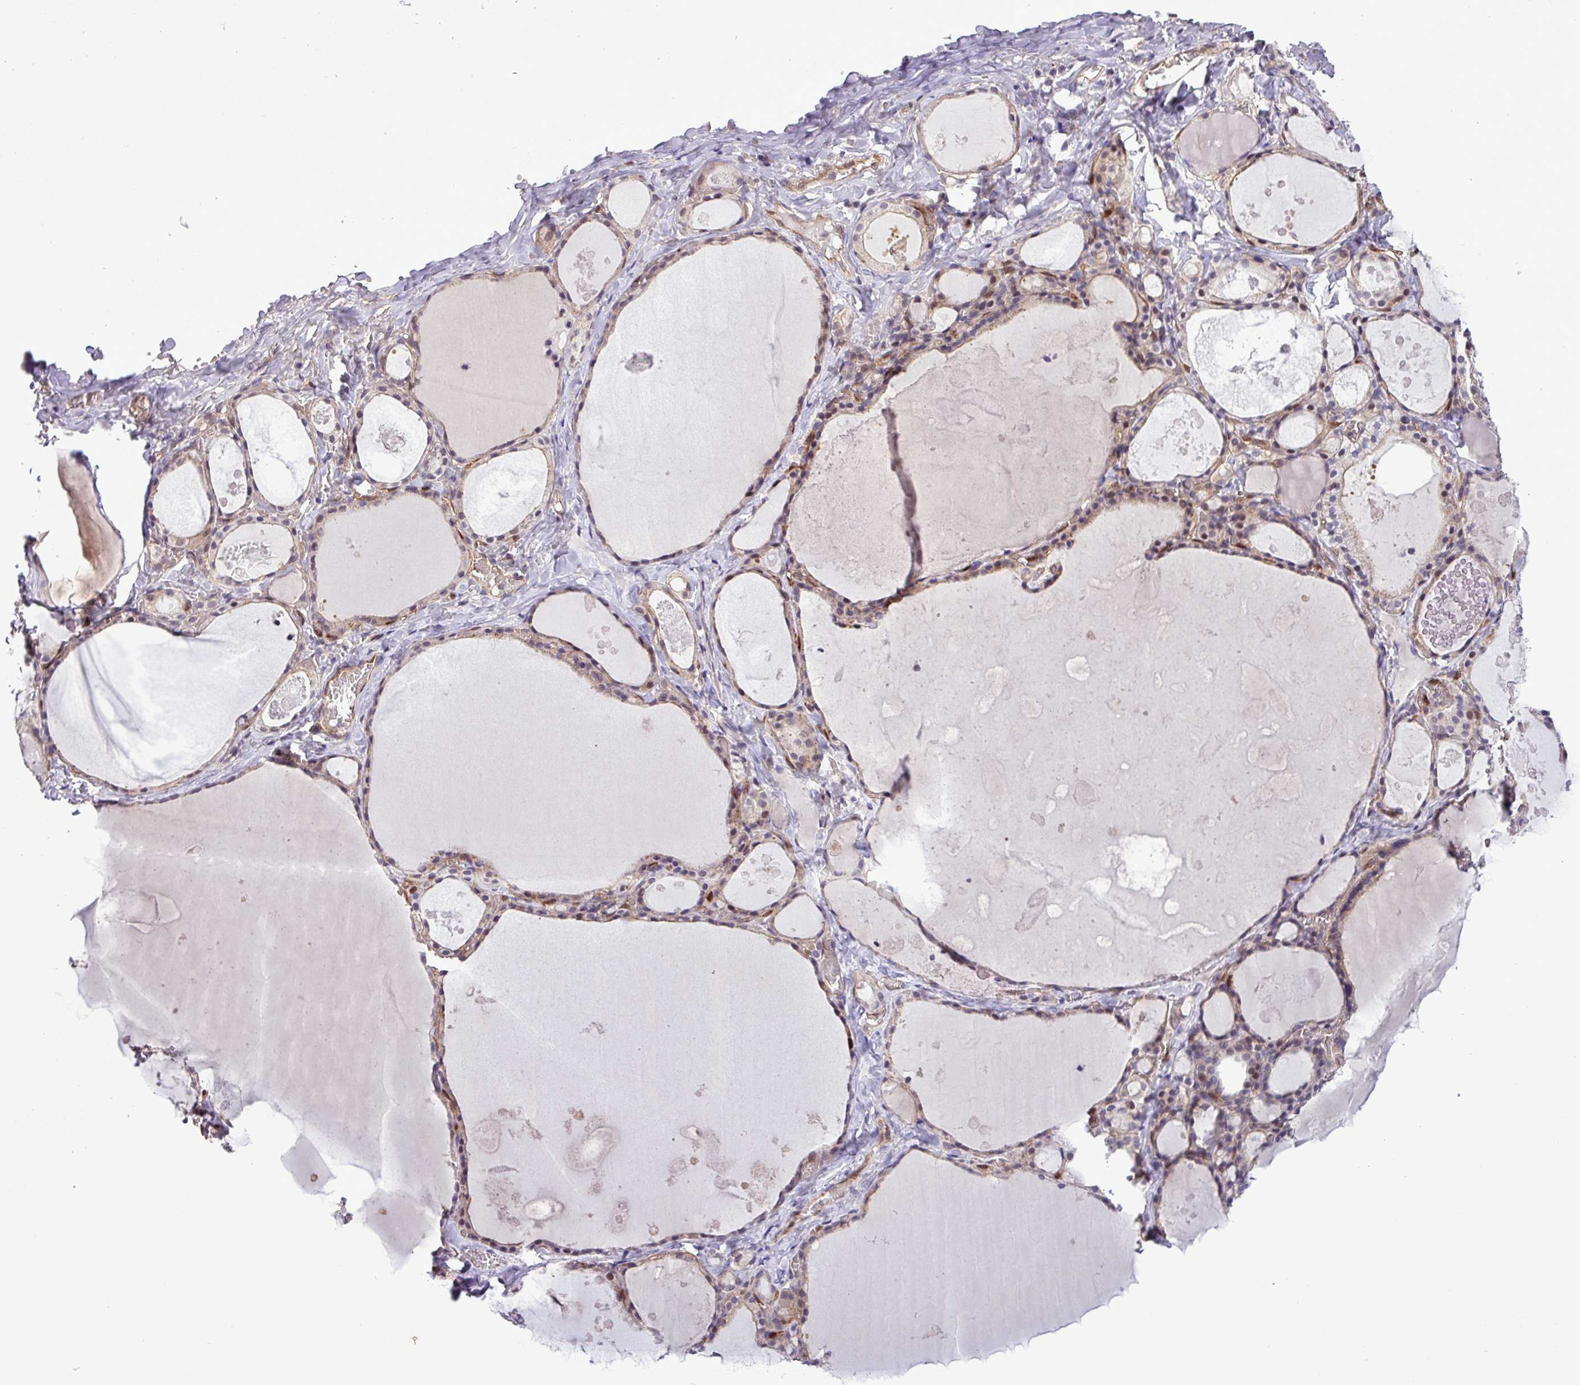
{"staining": {"intensity": "weak", "quantity": ">75%", "location": "cytoplasmic/membranous"}, "tissue": "thyroid gland", "cell_type": "Glandular cells", "image_type": "normal", "snomed": [{"axis": "morphology", "description": "Normal tissue, NOS"}, {"axis": "topography", "description": "Thyroid gland"}], "caption": "About >75% of glandular cells in benign thyroid gland show weak cytoplasmic/membranous protein positivity as visualized by brown immunohistochemical staining.", "gene": "CARHSP1", "patient": {"sex": "male", "age": 56}}